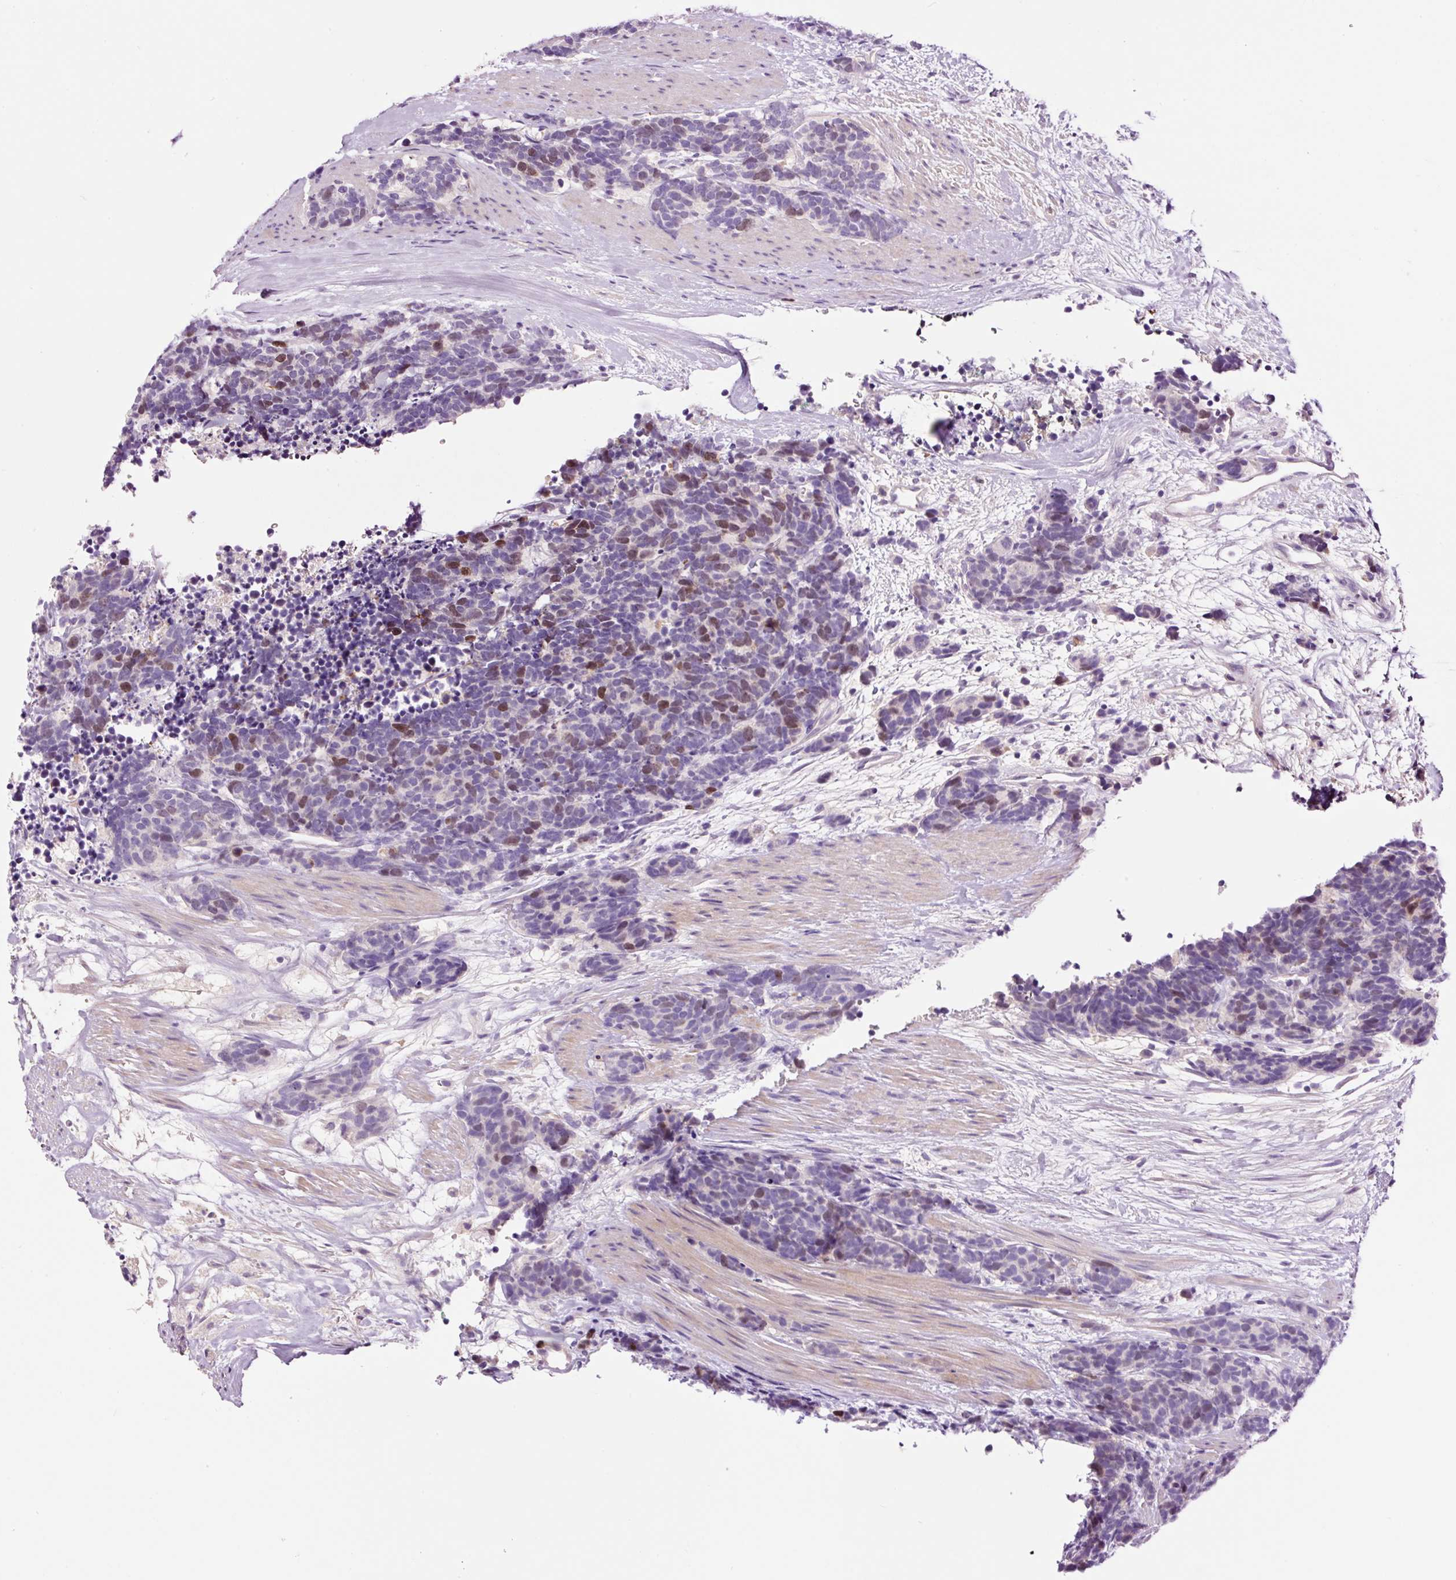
{"staining": {"intensity": "moderate", "quantity": "25%-75%", "location": "nuclear"}, "tissue": "carcinoid", "cell_type": "Tumor cells", "image_type": "cancer", "snomed": [{"axis": "morphology", "description": "Carcinoma, NOS"}, {"axis": "morphology", "description": "Carcinoid, malignant, NOS"}, {"axis": "topography", "description": "Prostate"}], "caption": "Human carcinoid stained with a protein marker exhibits moderate staining in tumor cells.", "gene": "DPPA4", "patient": {"sex": "male", "age": 57}}